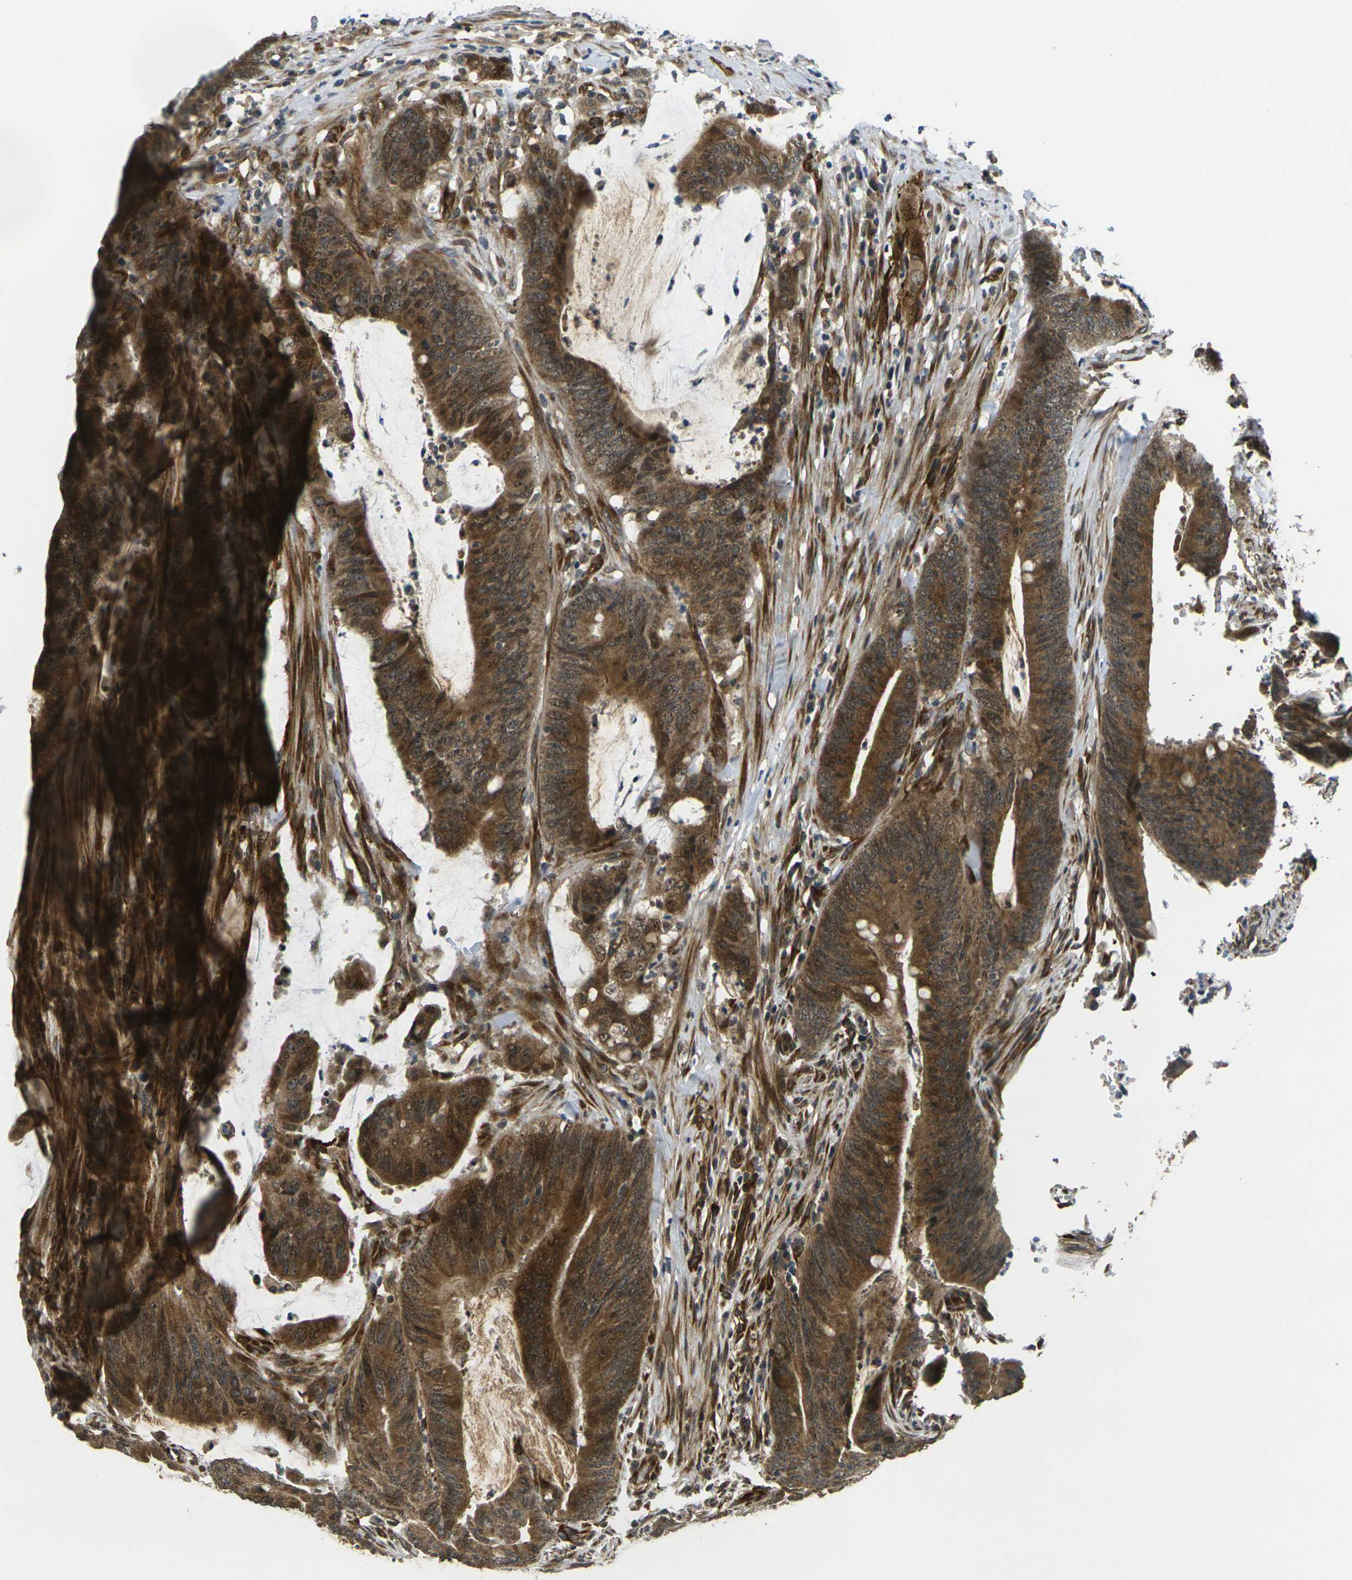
{"staining": {"intensity": "strong", "quantity": ">75%", "location": "cytoplasmic/membranous"}, "tissue": "colorectal cancer", "cell_type": "Tumor cells", "image_type": "cancer", "snomed": [{"axis": "morphology", "description": "Adenocarcinoma, NOS"}, {"axis": "topography", "description": "Rectum"}], "caption": "Protein staining of adenocarcinoma (colorectal) tissue demonstrates strong cytoplasmic/membranous expression in approximately >75% of tumor cells.", "gene": "FUT11", "patient": {"sex": "female", "age": 66}}